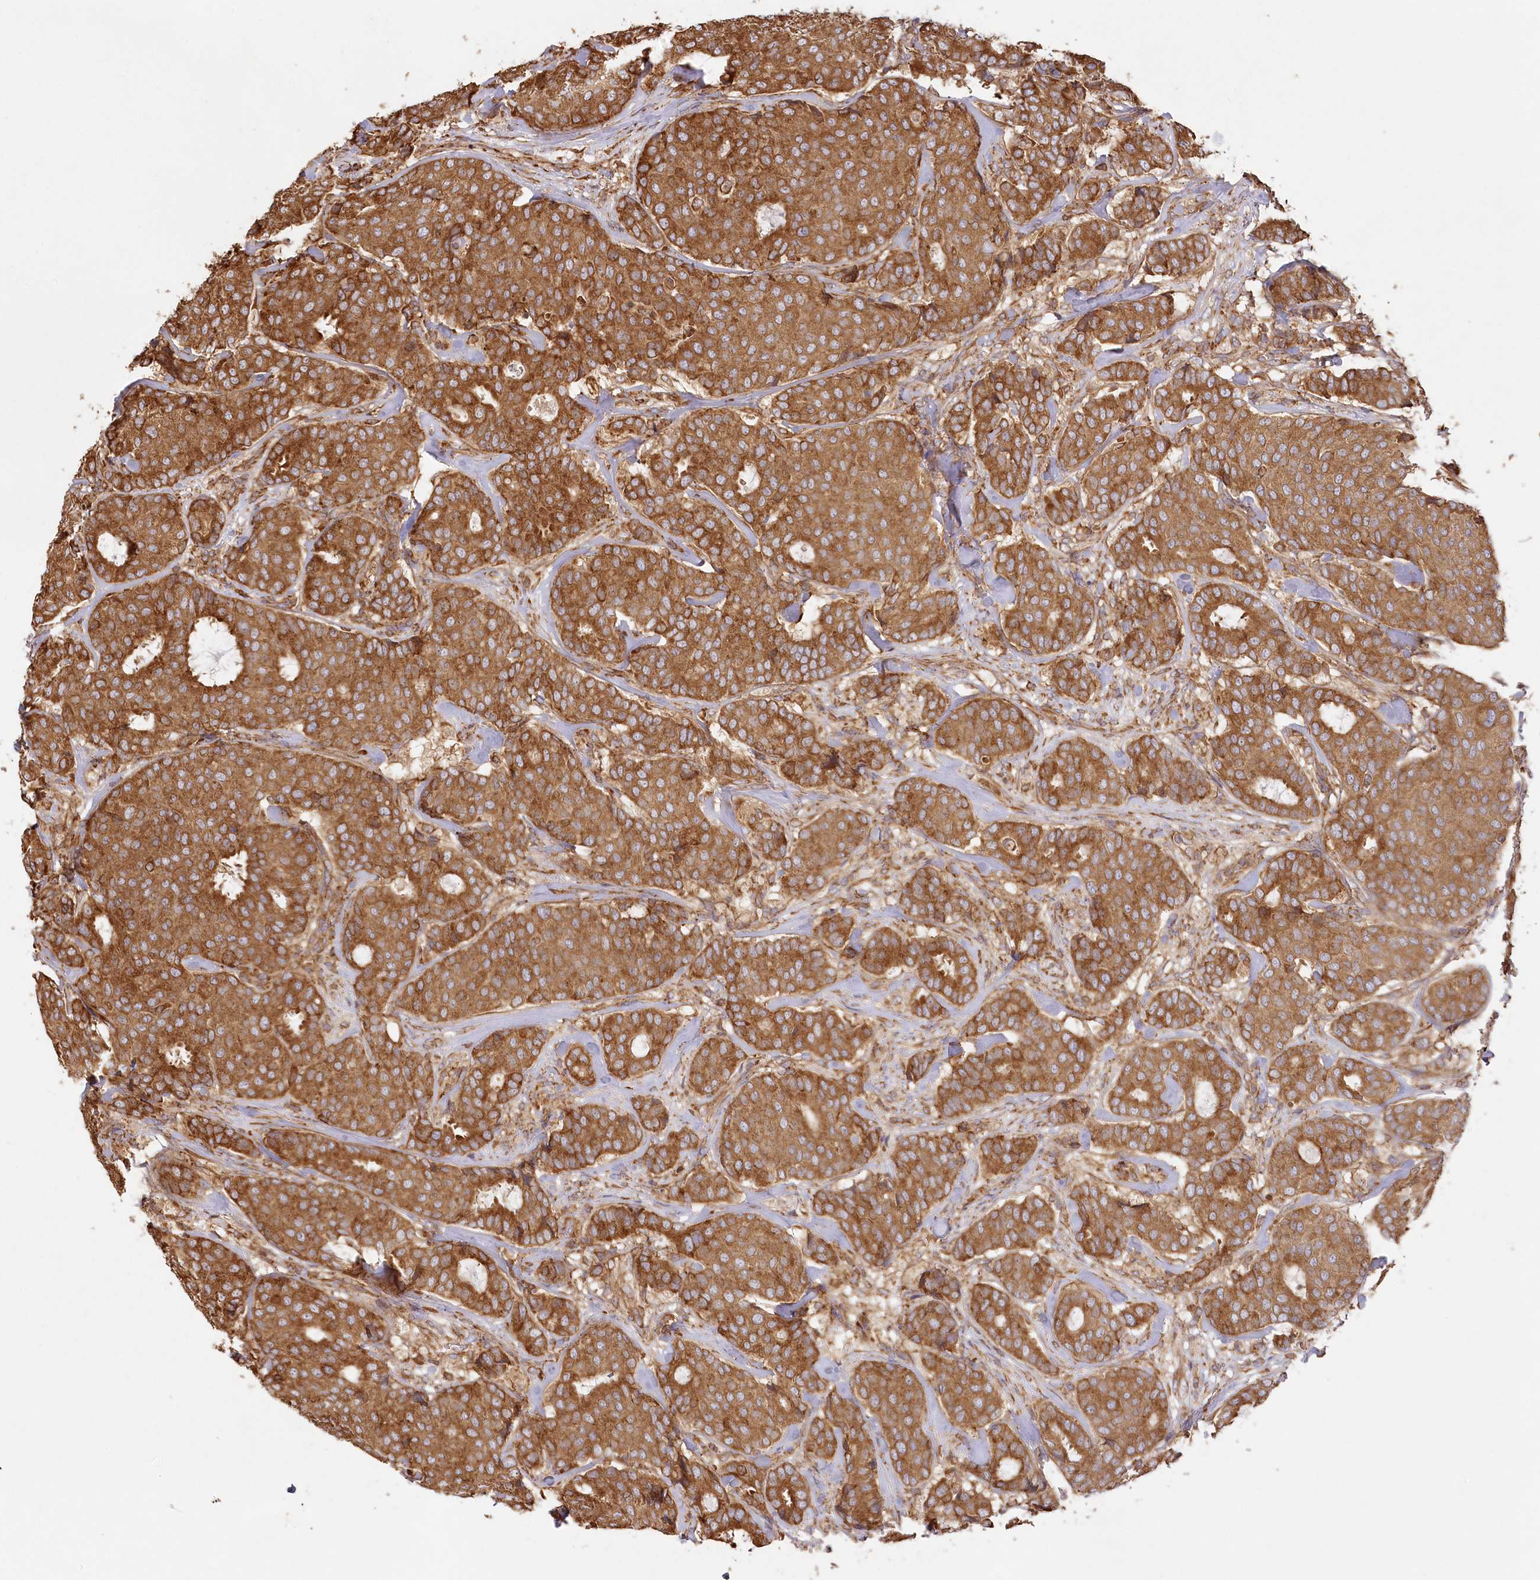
{"staining": {"intensity": "strong", "quantity": ">75%", "location": "cytoplasmic/membranous"}, "tissue": "breast cancer", "cell_type": "Tumor cells", "image_type": "cancer", "snomed": [{"axis": "morphology", "description": "Duct carcinoma"}, {"axis": "topography", "description": "Breast"}], "caption": "DAB (3,3'-diaminobenzidine) immunohistochemical staining of breast cancer (infiltrating ductal carcinoma) shows strong cytoplasmic/membranous protein positivity in about >75% of tumor cells.", "gene": "ACAP2", "patient": {"sex": "female", "age": 75}}